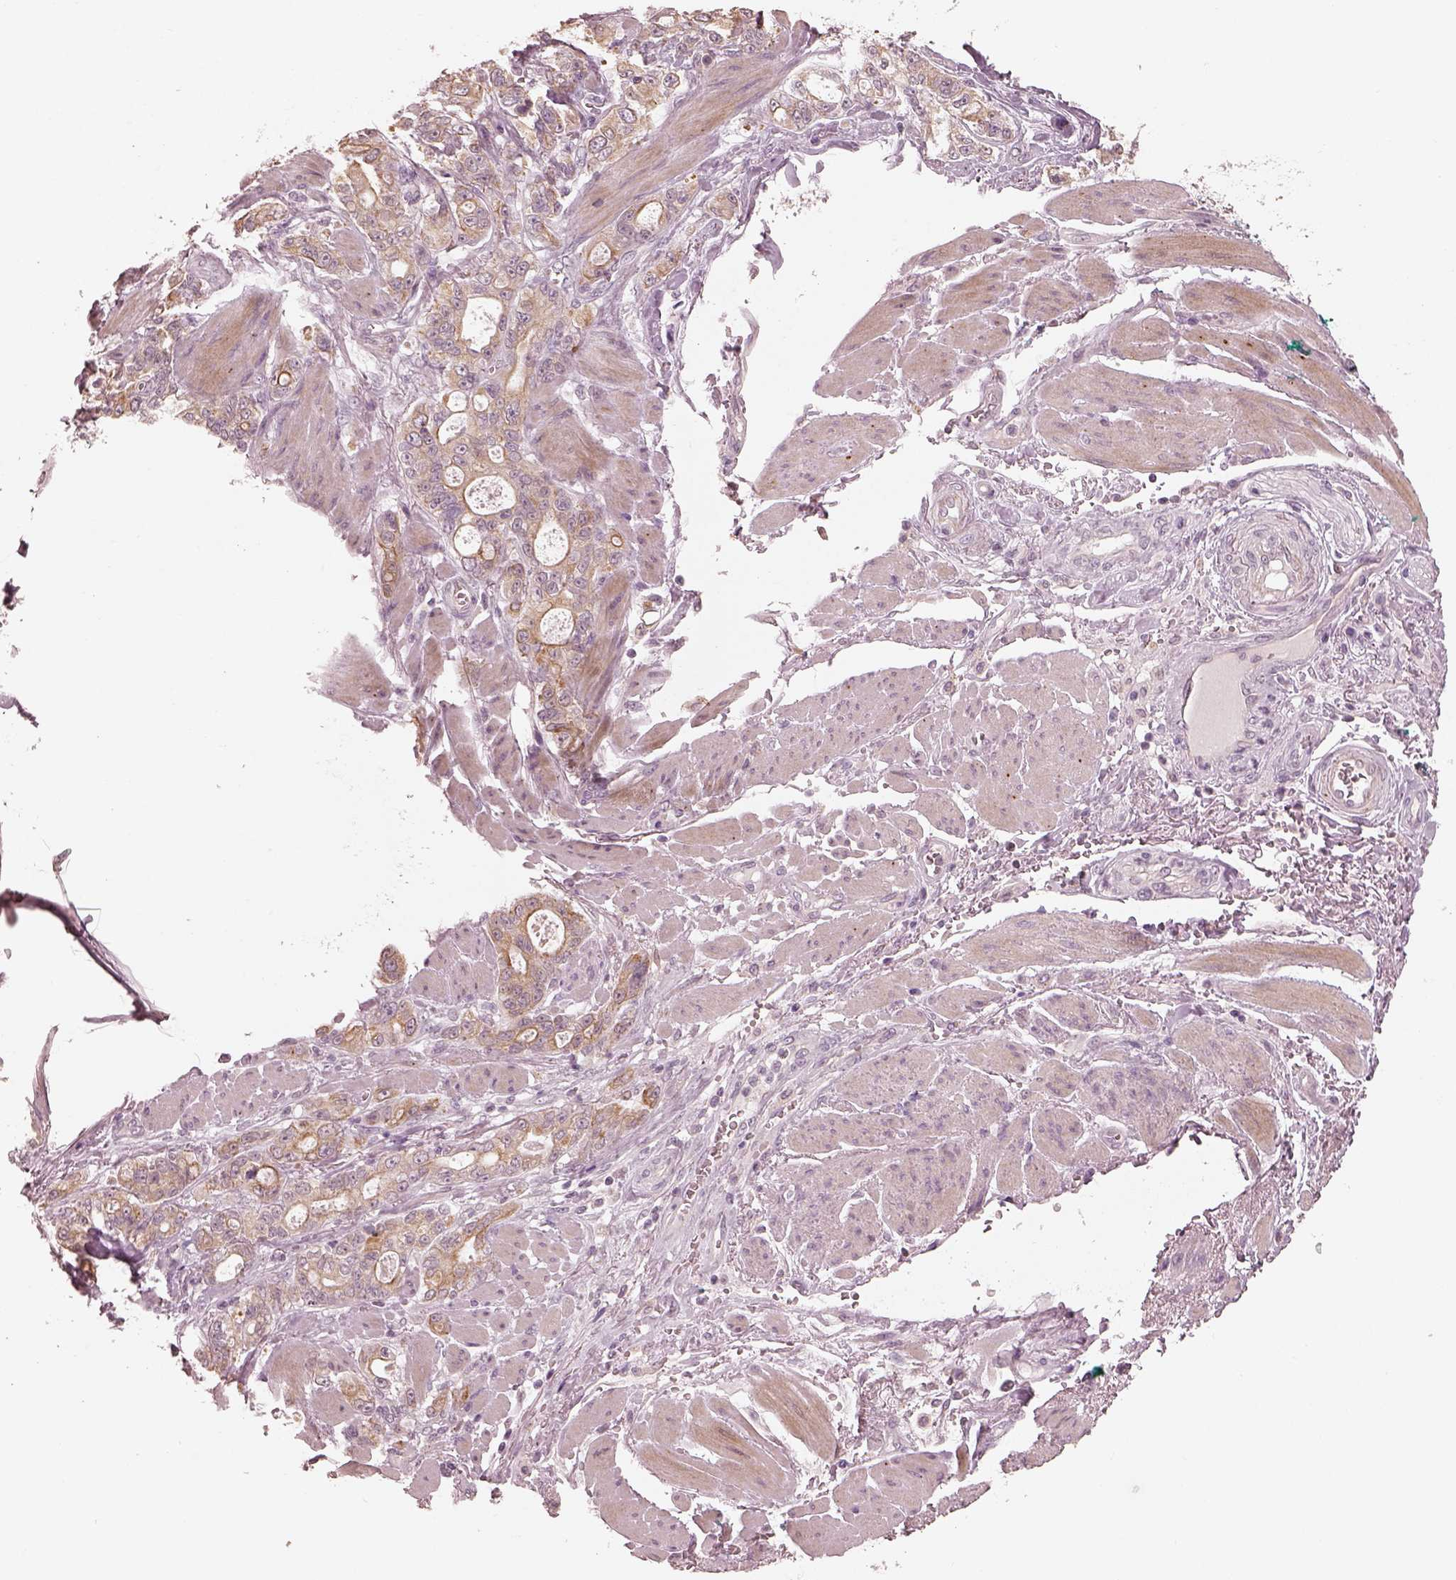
{"staining": {"intensity": "weak", "quantity": "25%-75%", "location": "cytoplasmic/membranous"}, "tissue": "stomach cancer", "cell_type": "Tumor cells", "image_type": "cancer", "snomed": [{"axis": "morphology", "description": "Adenocarcinoma, NOS"}, {"axis": "topography", "description": "Stomach"}], "caption": "A low amount of weak cytoplasmic/membranous expression is present in approximately 25%-75% of tumor cells in stomach adenocarcinoma tissue.", "gene": "SLC25A46", "patient": {"sex": "male", "age": 63}}